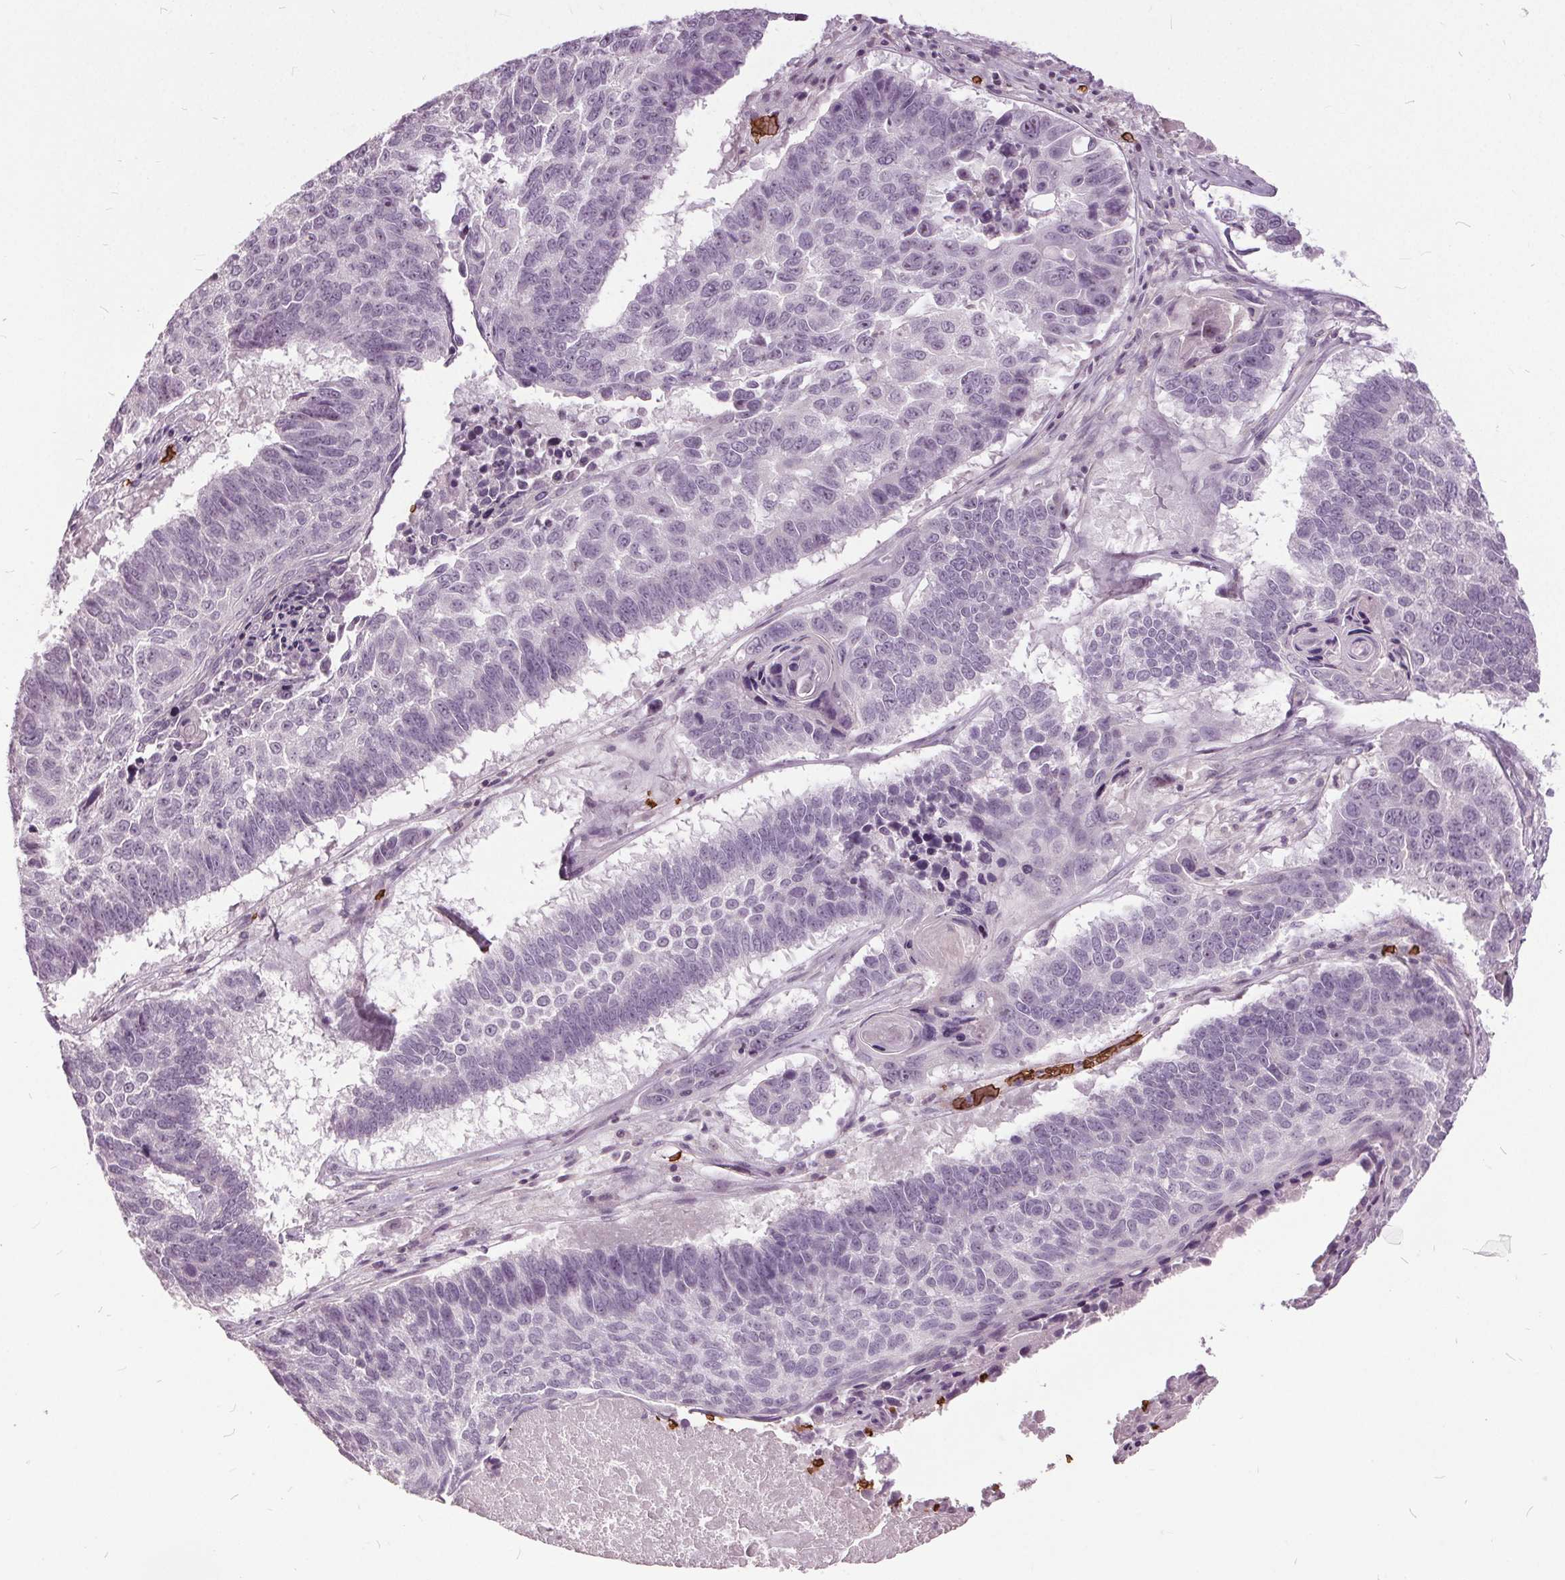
{"staining": {"intensity": "negative", "quantity": "none", "location": "none"}, "tissue": "lung cancer", "cell_type": "Tumor cells", "image_type": "cancer", "snomed": [{"axis": "morphology", "description": "Squamous cell carcinoma, NOS"}, {"axis": "topography", "description": "Lung"}], "caption": "Immunohistochemical staining of lung cancer (squamous cell carcinoma) exhibits no significant expression in tumor cells.", "gene": "SLC4A1", "patient": {"sex": "male", "age": 73}}